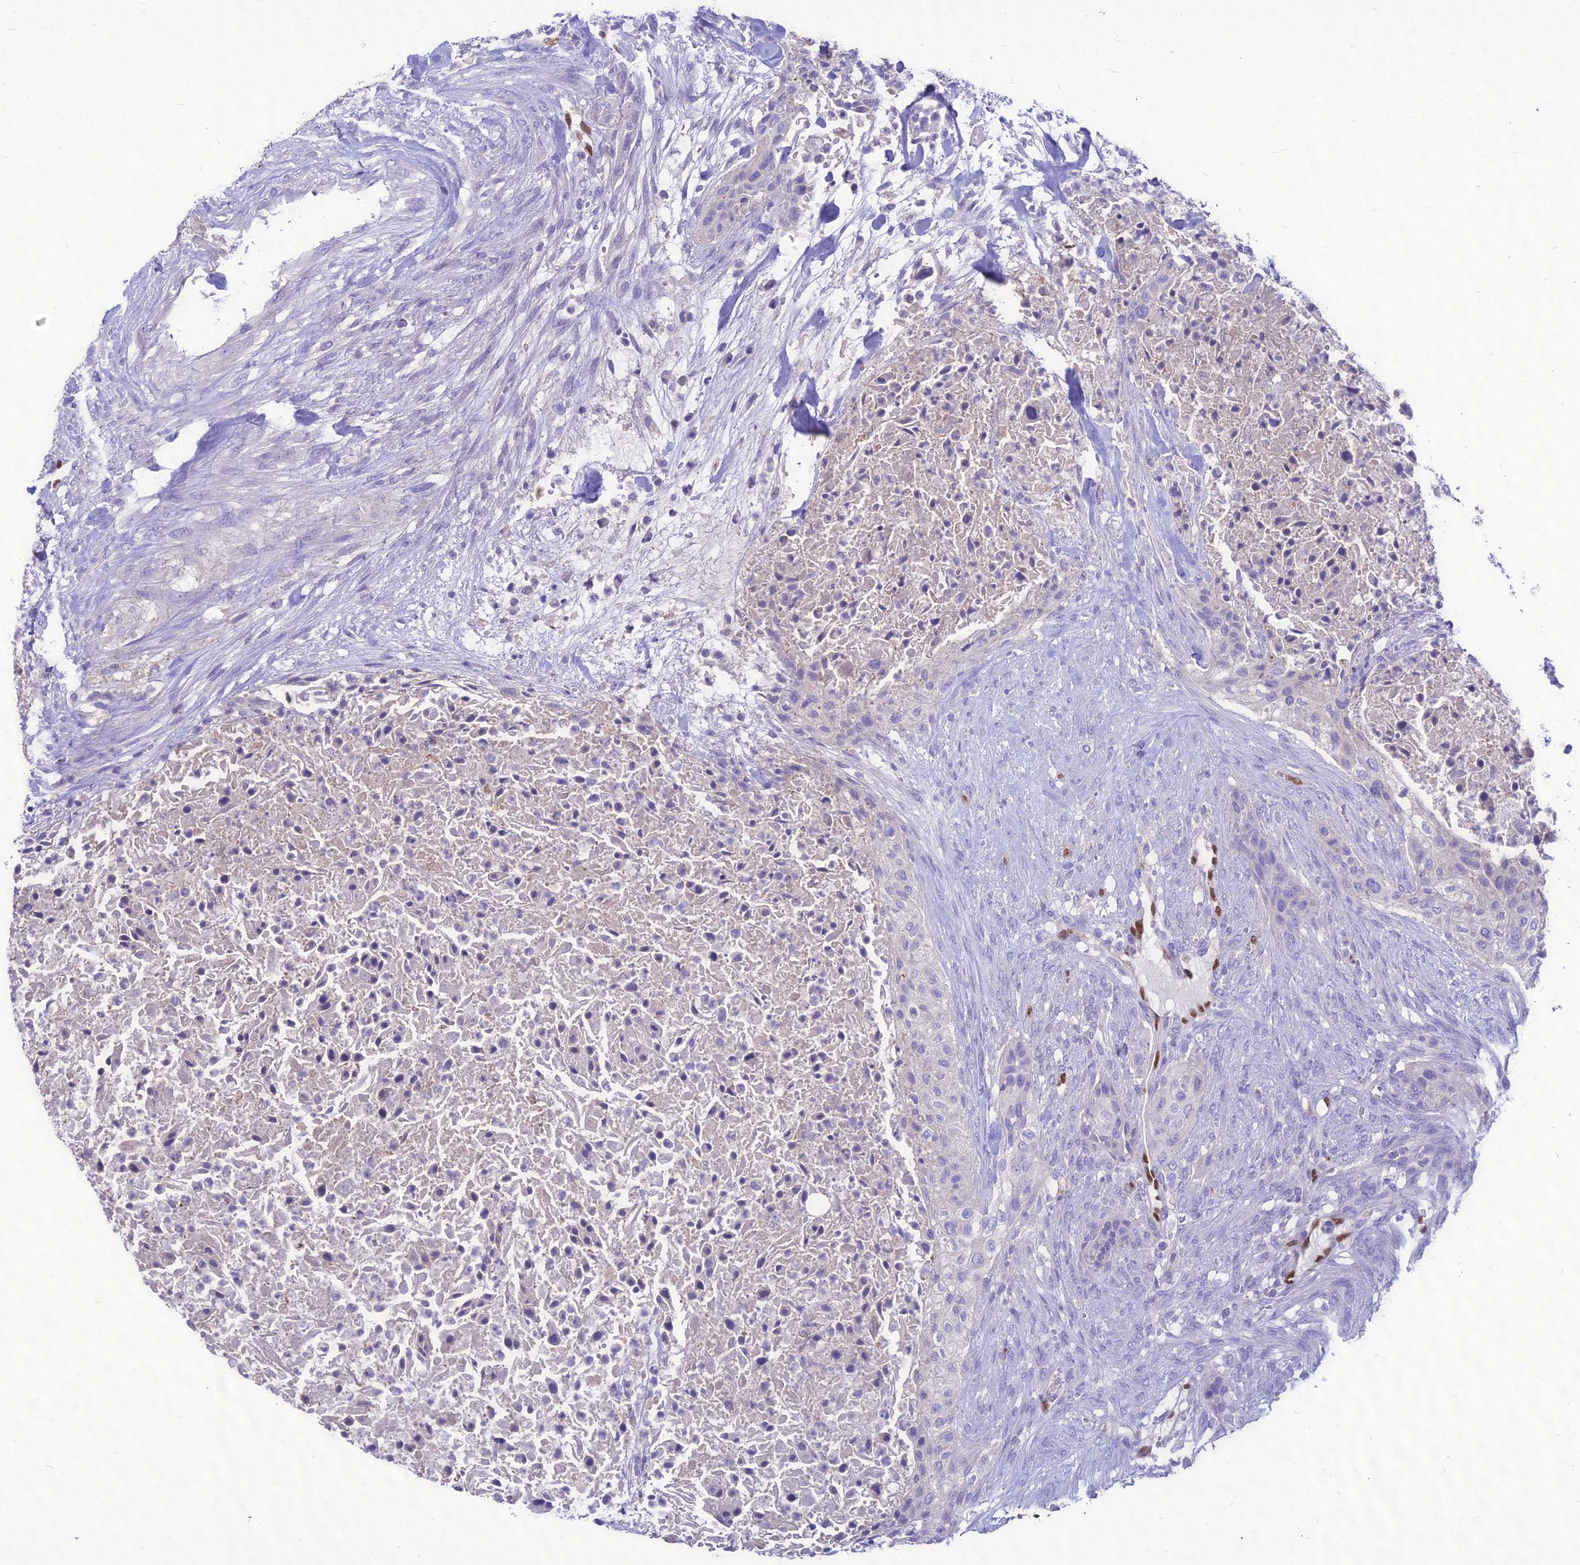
{"staining": {"intensity": "negative", "quantity": "none", "location": "none"}, "tissue": "urothelial cancer", "cell_type": "Tumor cells", "image_type": "cancer", "snomed": [{"axis": "morphology", "description": "Urothelial carcinoma, High grade"}, {"axis": "topography", "description": "Urinary bladder"}], "caption": "An immunohistochemistry (IHC) photomicrograph of urothelial cancer is shown. There is no staining in tumor cells of urothelial cancer. (DAB (3,3'-diaminobenzidine) immunohistochemistry (IHC) visualized using brightfield microscopy, high magnification).", "gene": "NOVA2", "patient": {"sex": "male", "age": 35}}